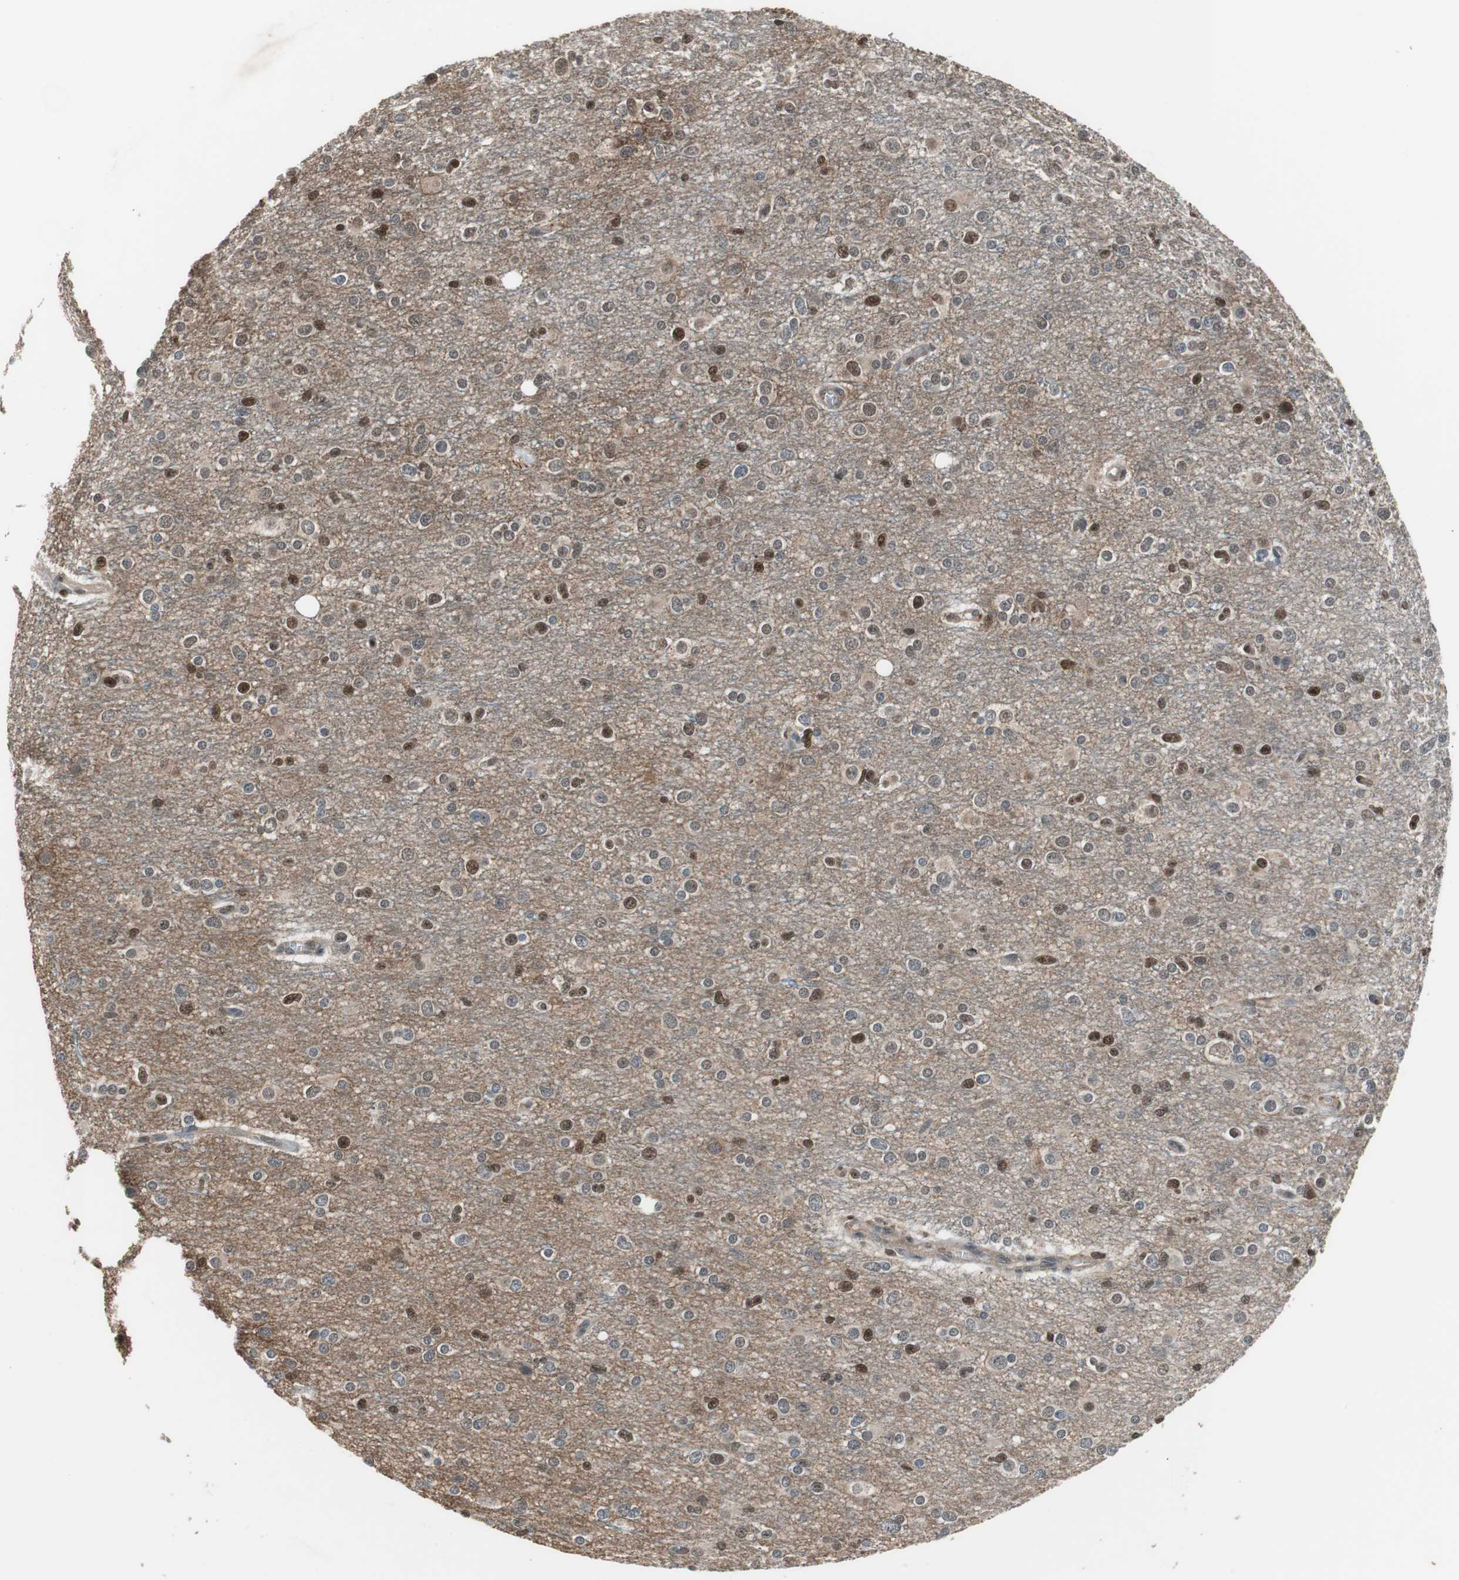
{"staining": {"intensity": "moderate", "quantity": "25%-75%", "location": "cytoplasmic/membranous,nuclear"}, "tissue": "glioma", "cell_type": "Tumor cells", "image_type": "cancer", "snomed": [{"axis": "morphology", "description": "Glioma, malignant, Low grade"}, {"axis": "topography", "description": "Brain"}], "caption": "This image shows glioma stained with immunohistochemistry (IHC) to label a protein in brown. The cytoplasmic/membranous and nuclear of tumor cells show moderate positivity for the protein. Nuclei are counter-stained blue.", "gene": "MAFB", "patient": {"sex": "male", "age": 42}}